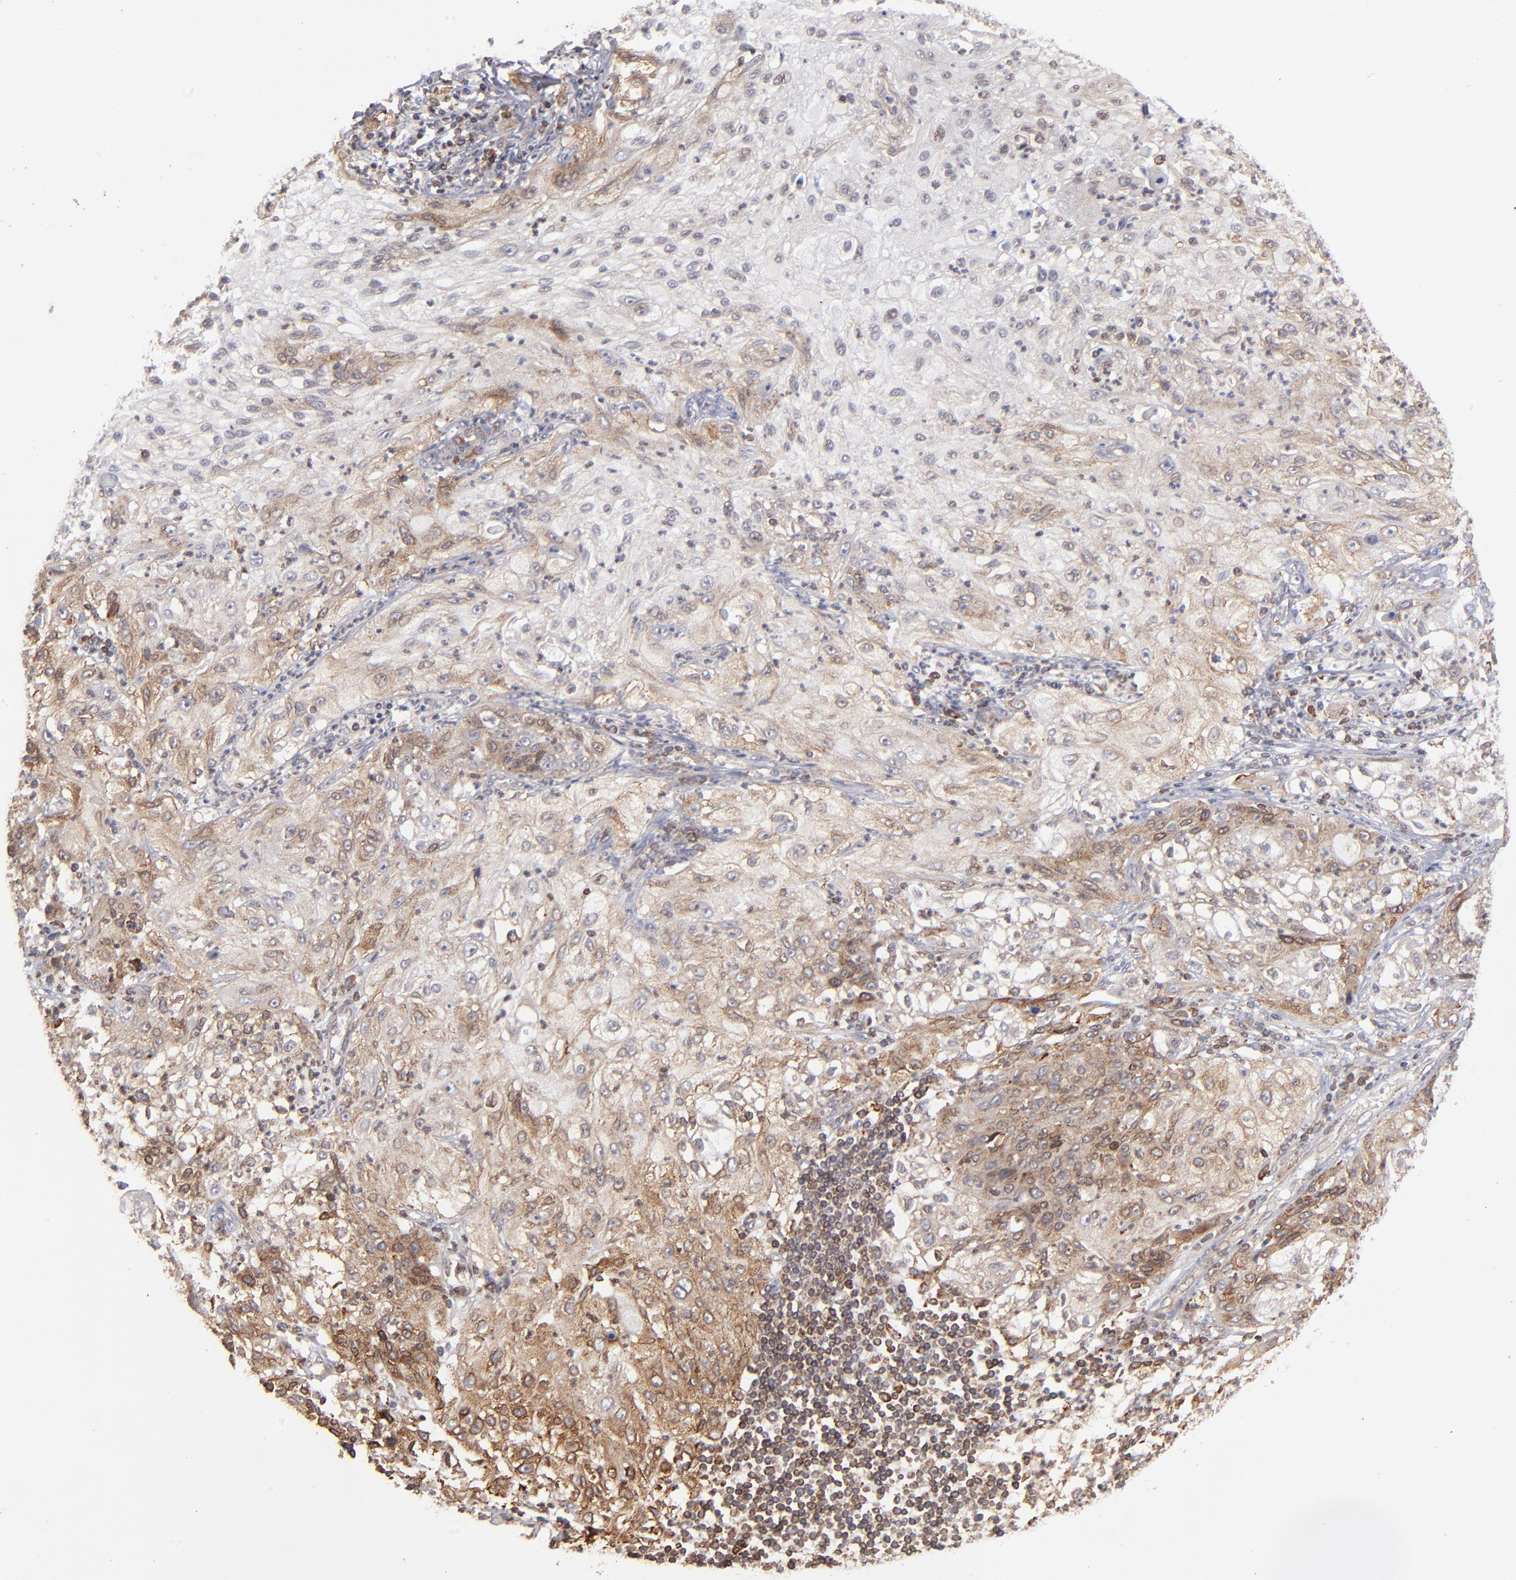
{"staining": {"intensity": "moderate", "quantity": ">75%", "location": "cytoplasmic/membranous"}, "tissue": "lung cancer", "cell_type": "Tumor cells", "image_type": "cancer", "snomed": [{"axis": "morphology", "description": "Inflammation, NOS"}, {"axis": "morphology", "description": "Squamous cell carcinoma, NOS"}, {"axis": "topography", "description": "Lymph node"}, {"axis": "topography", "description": "Soft tissue"}, {"axis": "topography", "description": "Lung"}], "caption": "A photomicrograph showing moderate cytoplasmic/membranous positivity in approximately >75% of tumor cells in lung squamous cell carcinoma, as visualized by brown immunohistochemical staining.", "gene": "TMX1", "patient": {"sex": "male", "age": 66}}